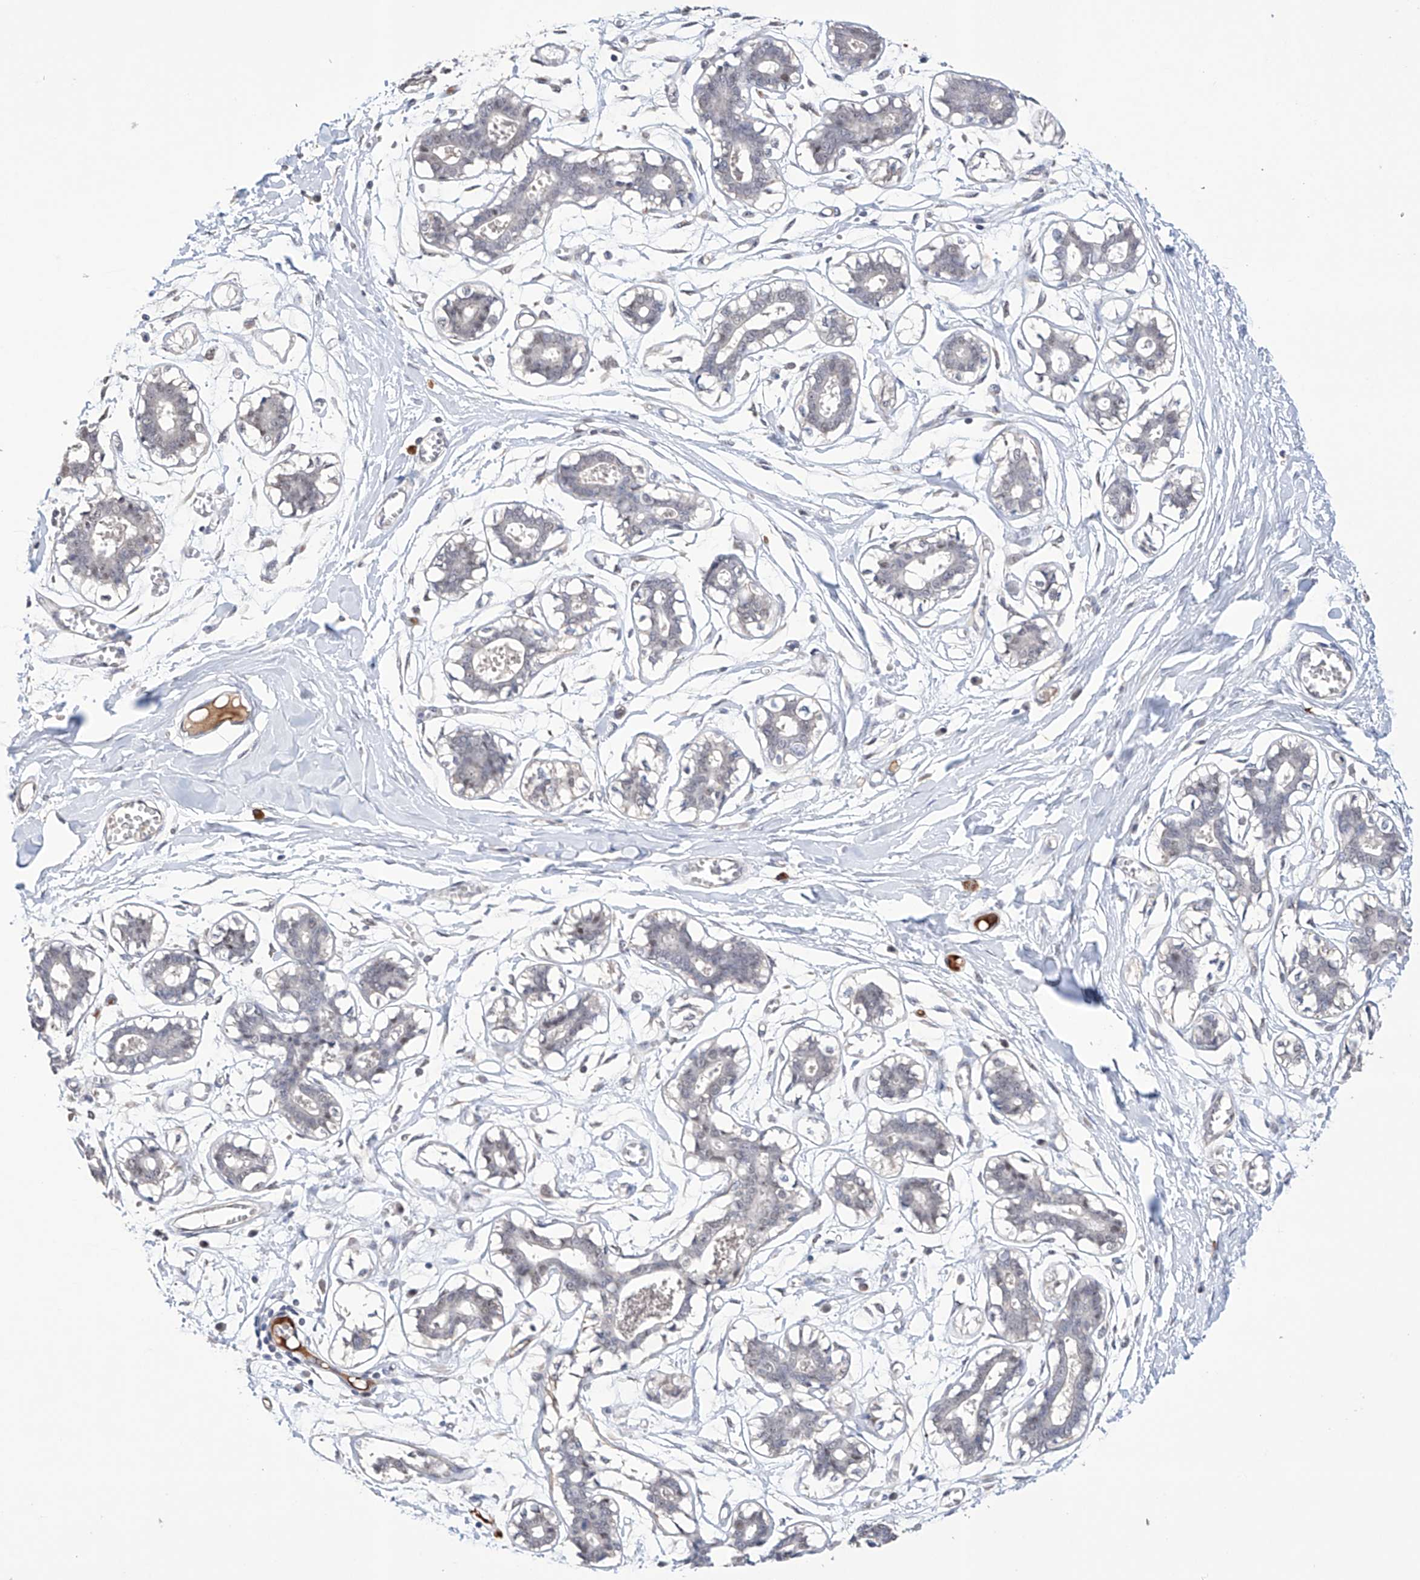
{"staining": {"intensity": "negative", "quantity": "none", "location": "none"}, "tissue": "breast", "cell_type": "Adipocytes", "image_type": "normal", "snomed": [{"axis": "morphology", "description": "Normal tissue, NOS"}, {"axis": "topography", "description": "Breast"}], "caption": "IHC image of benign breast: human breast stained with DAB shows no significant protein positivity in adipocytes.", "gene": "AFG1L", "patient": {"sex": "female", "age": 27}}